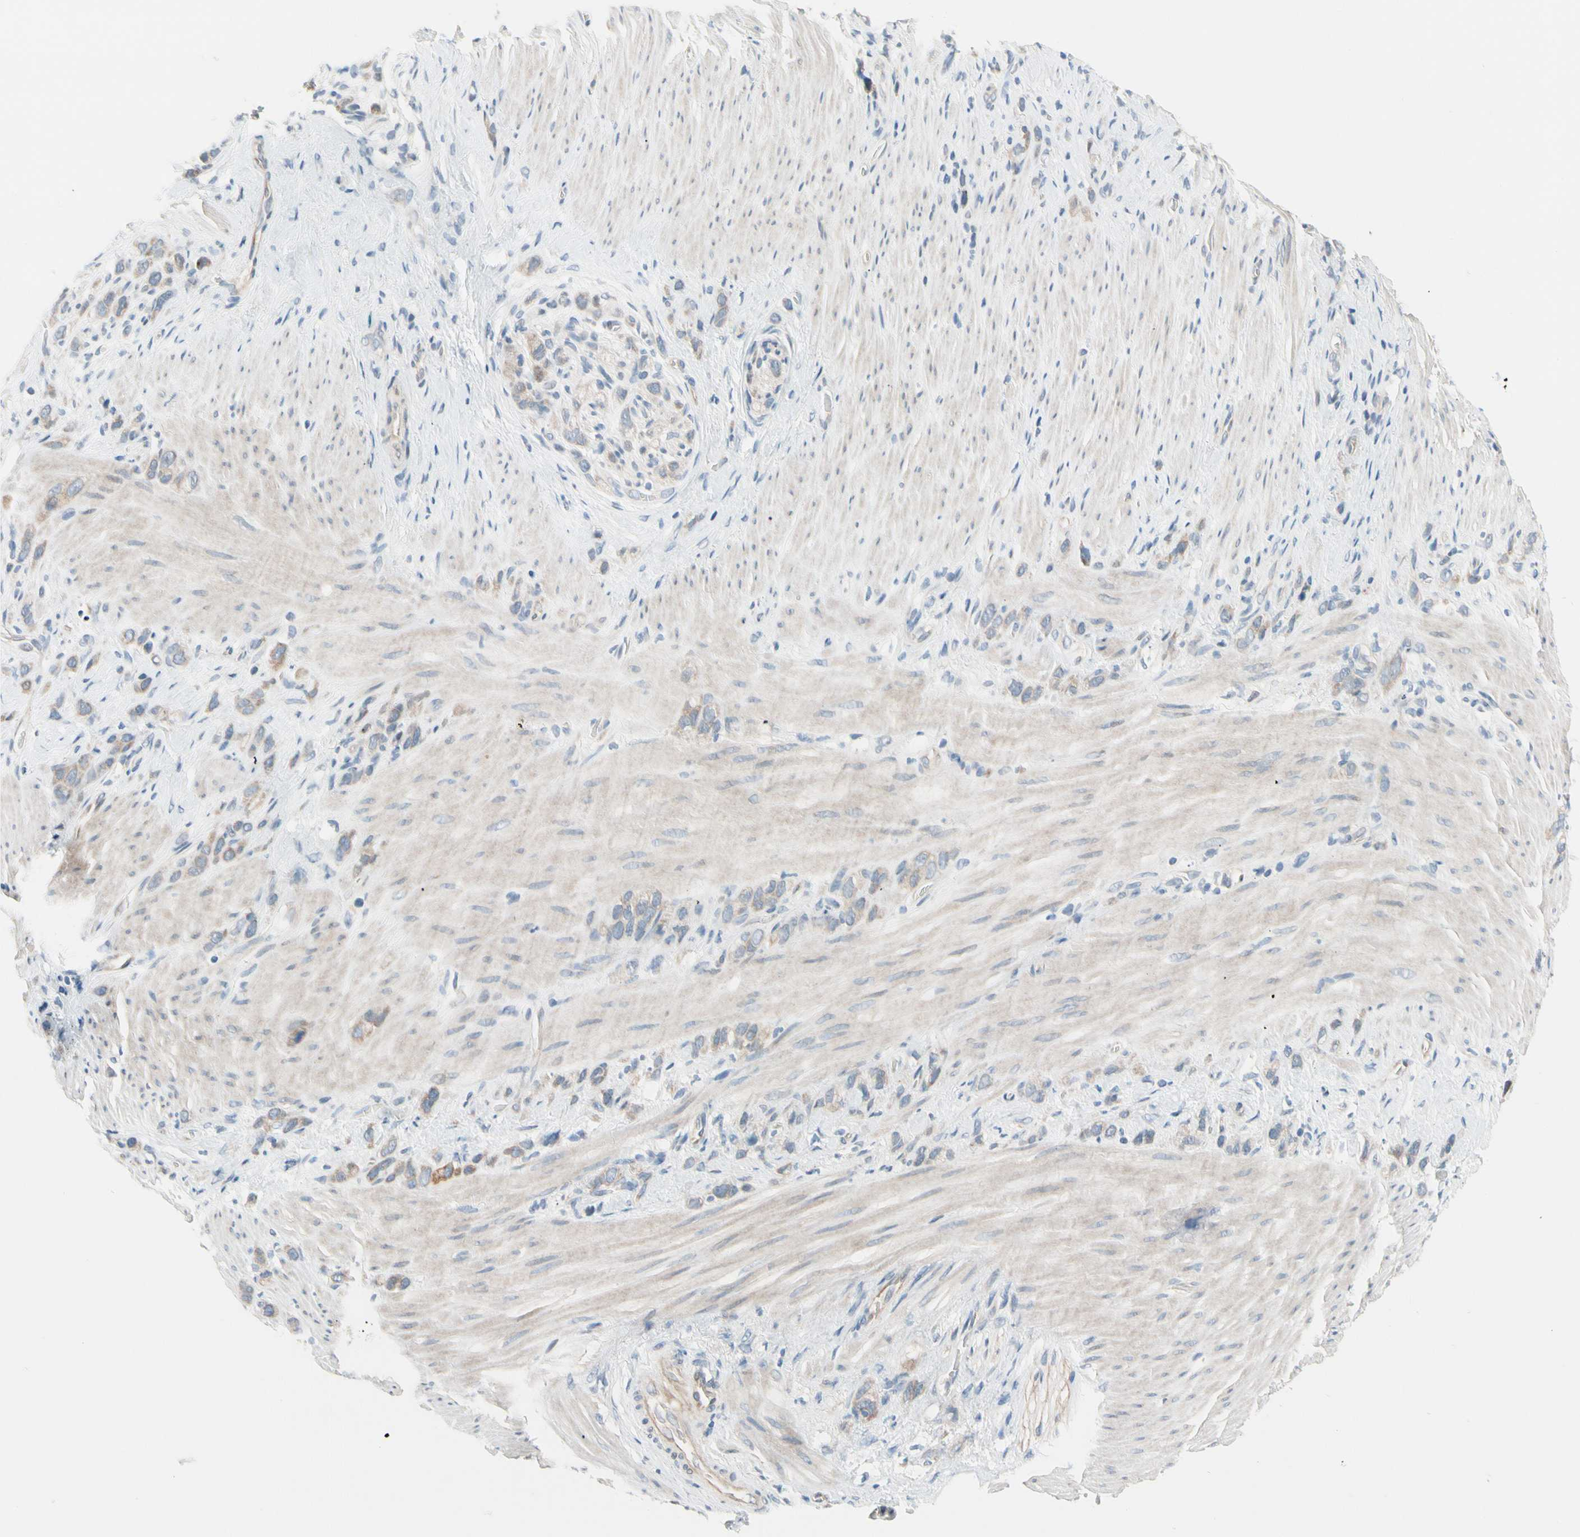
{"staining": {"intensity": "moderate", "quantity": ">75%", "location": "cytoplasmic/membranous"}, "tissue": "stomach cancer", "cell_type": "Tumor cells", "image_type": "cancer", "snomed": [{"axis": "morphology", "description": "Normal tissue, NOS"}, {"axis": "morphology", "description": "Adenocarcinoma, NOS"}, {"axis": "morphology", "description": "Adenocarcinoma, High grade"}, {"axis": "topography", "description": "Stomach, upper"}, {"axis": "topography", "description": "Stomach"}], "caption": "Immunohistochemical staining of stomach cancer (adenocarcinoma (high-grade)) demonstrates medium levels of moderate cytoplasmic/membranous protein staining in about >75% of tumor cells. (IHC, brightfield microscopy, high magnification).", "gene": "CFAP36", "patient": {"sex": "female", "age": 65}}